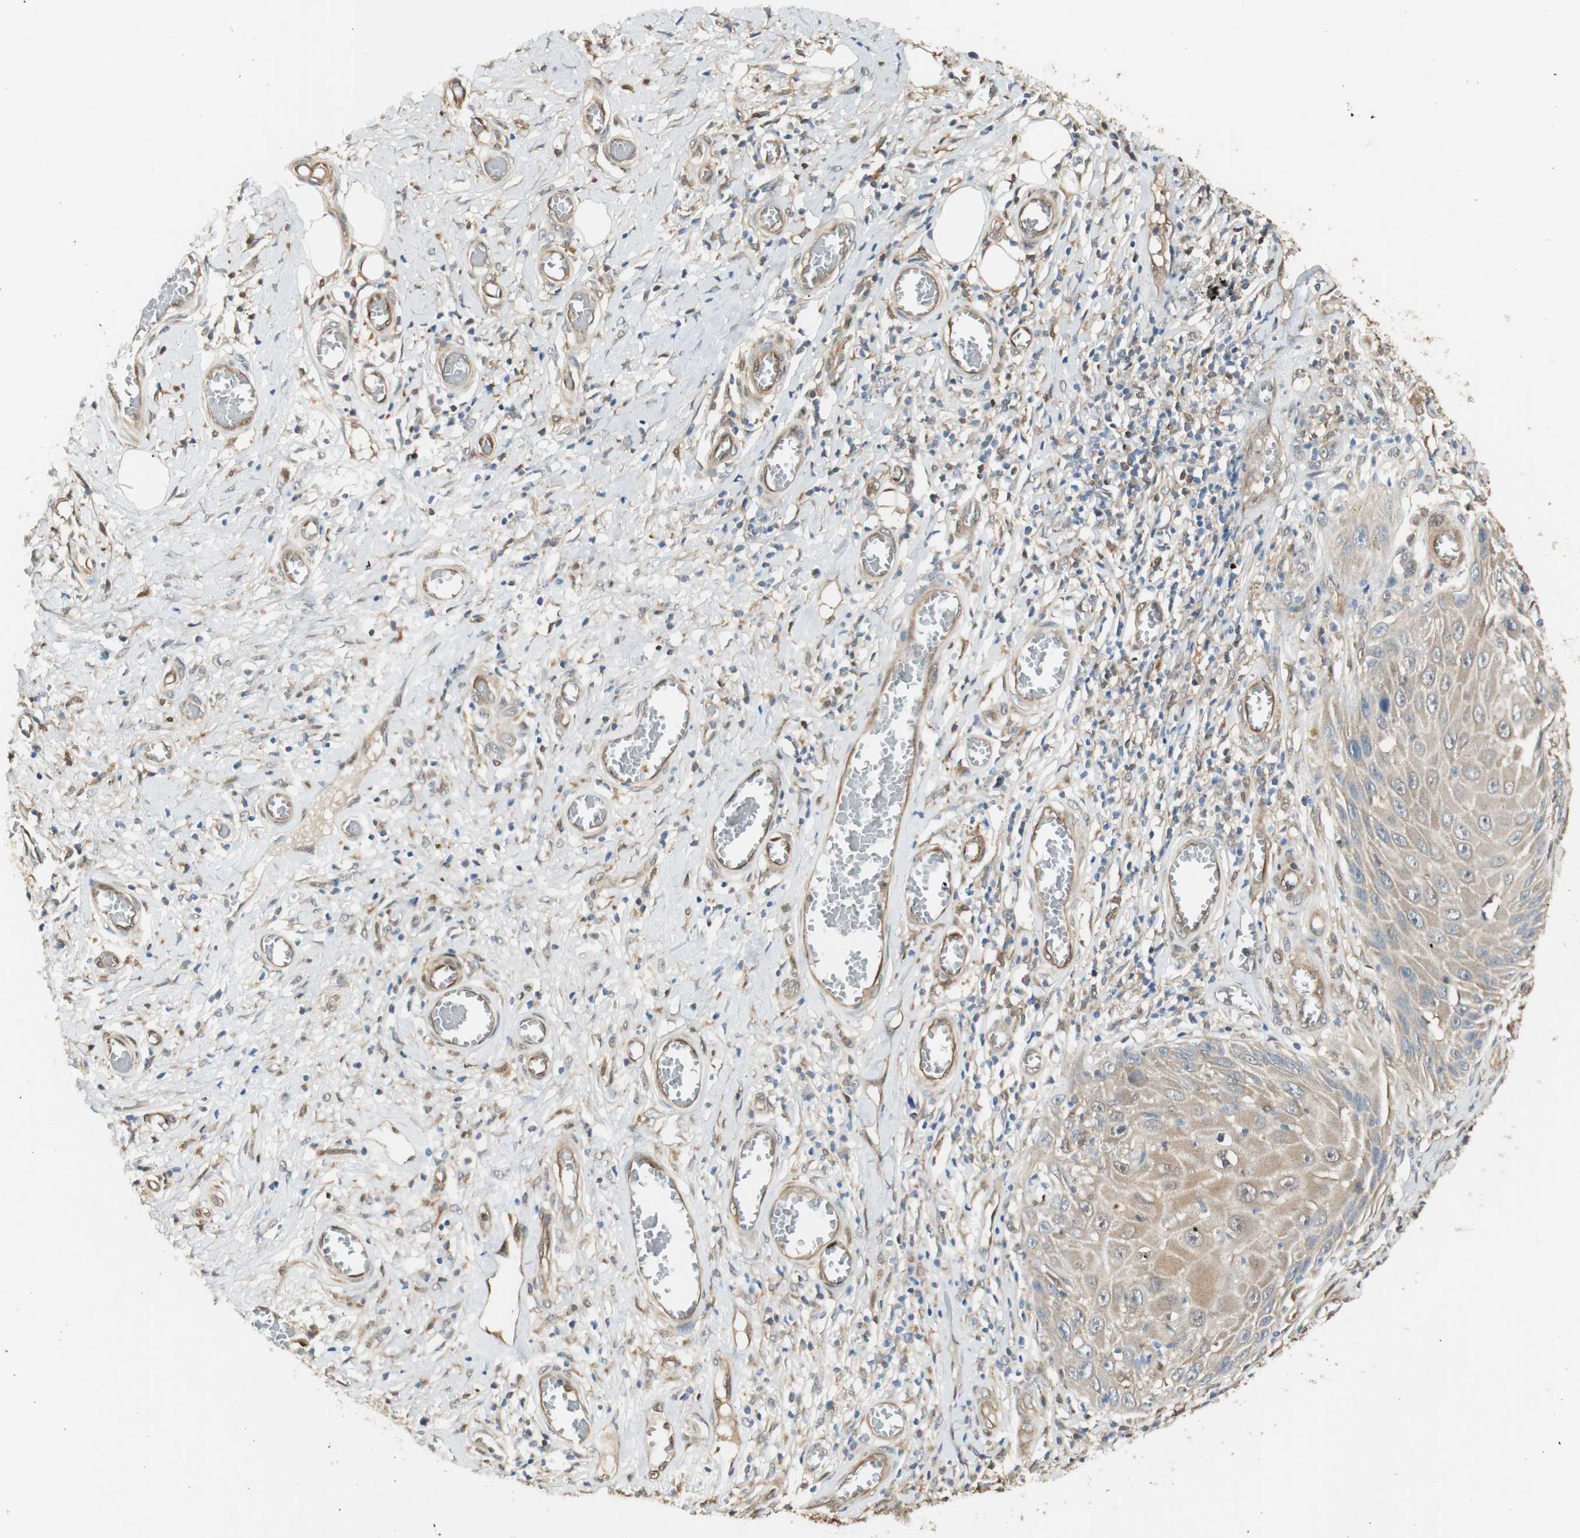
{"staining": {"intensity": "weak", "quantity": "25%-75%", "location": "cytoplasmic/membranous"}, "tissue": "skin cancer", "cell_type": "Tumor cells", "image_type": "cancer", "snomed": [{"axis": "morphology", "description": "Squamous cell carcinoma, NOS"}, {"axis": "topography", "description": "Skin"}], "caption": "Skin squamous cell carcinoma stained with DAB (3,3'-diaminobenzidine) immunohistochemistry displays low levels of weak cytoplasmic/membranous expression in approximately 25%-75% of tumor cells.", "gene": "SERPINB6", "patient": {"sex": "female", "age": 73}}